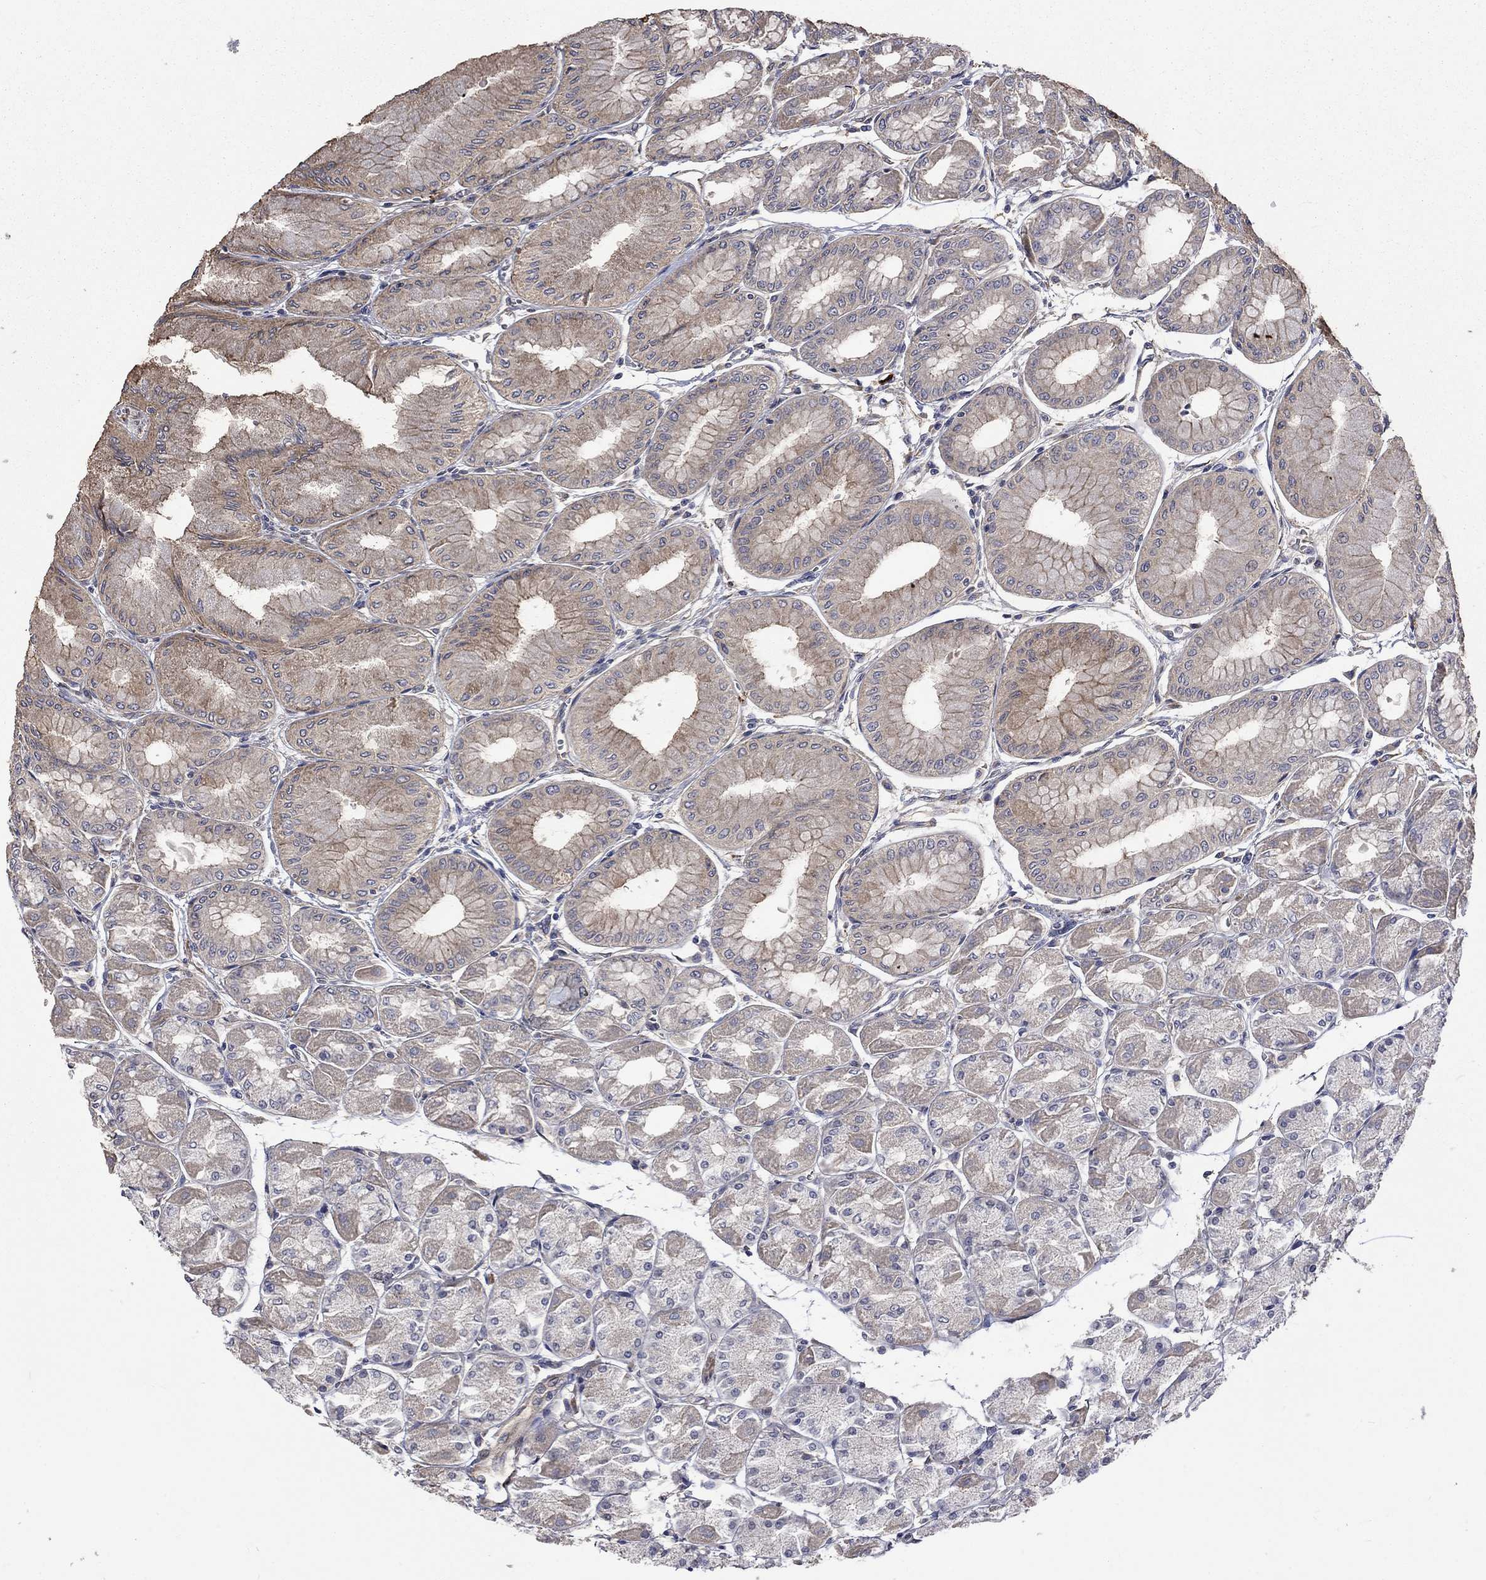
{"staining": {"intensity": "weak", "quantity": "<25%", "location": "cytoplasmic/membranous"}, "tissue": "stomach", "cell_type": "Glandular cells", "image_type": "normal", "snomed": [{"axis": "morphology", "description": "Normal tissue, NOS"}, {"axis": "topography", "description": "Stomach, upper"}], "caption": "Immunohistochemistry photomicrograph of normal human stomach stained for a protein (brown), which reveals no staining in glandular cells.", "gene": "VCAN", "patient": {"sex": "male", "age": 60}}